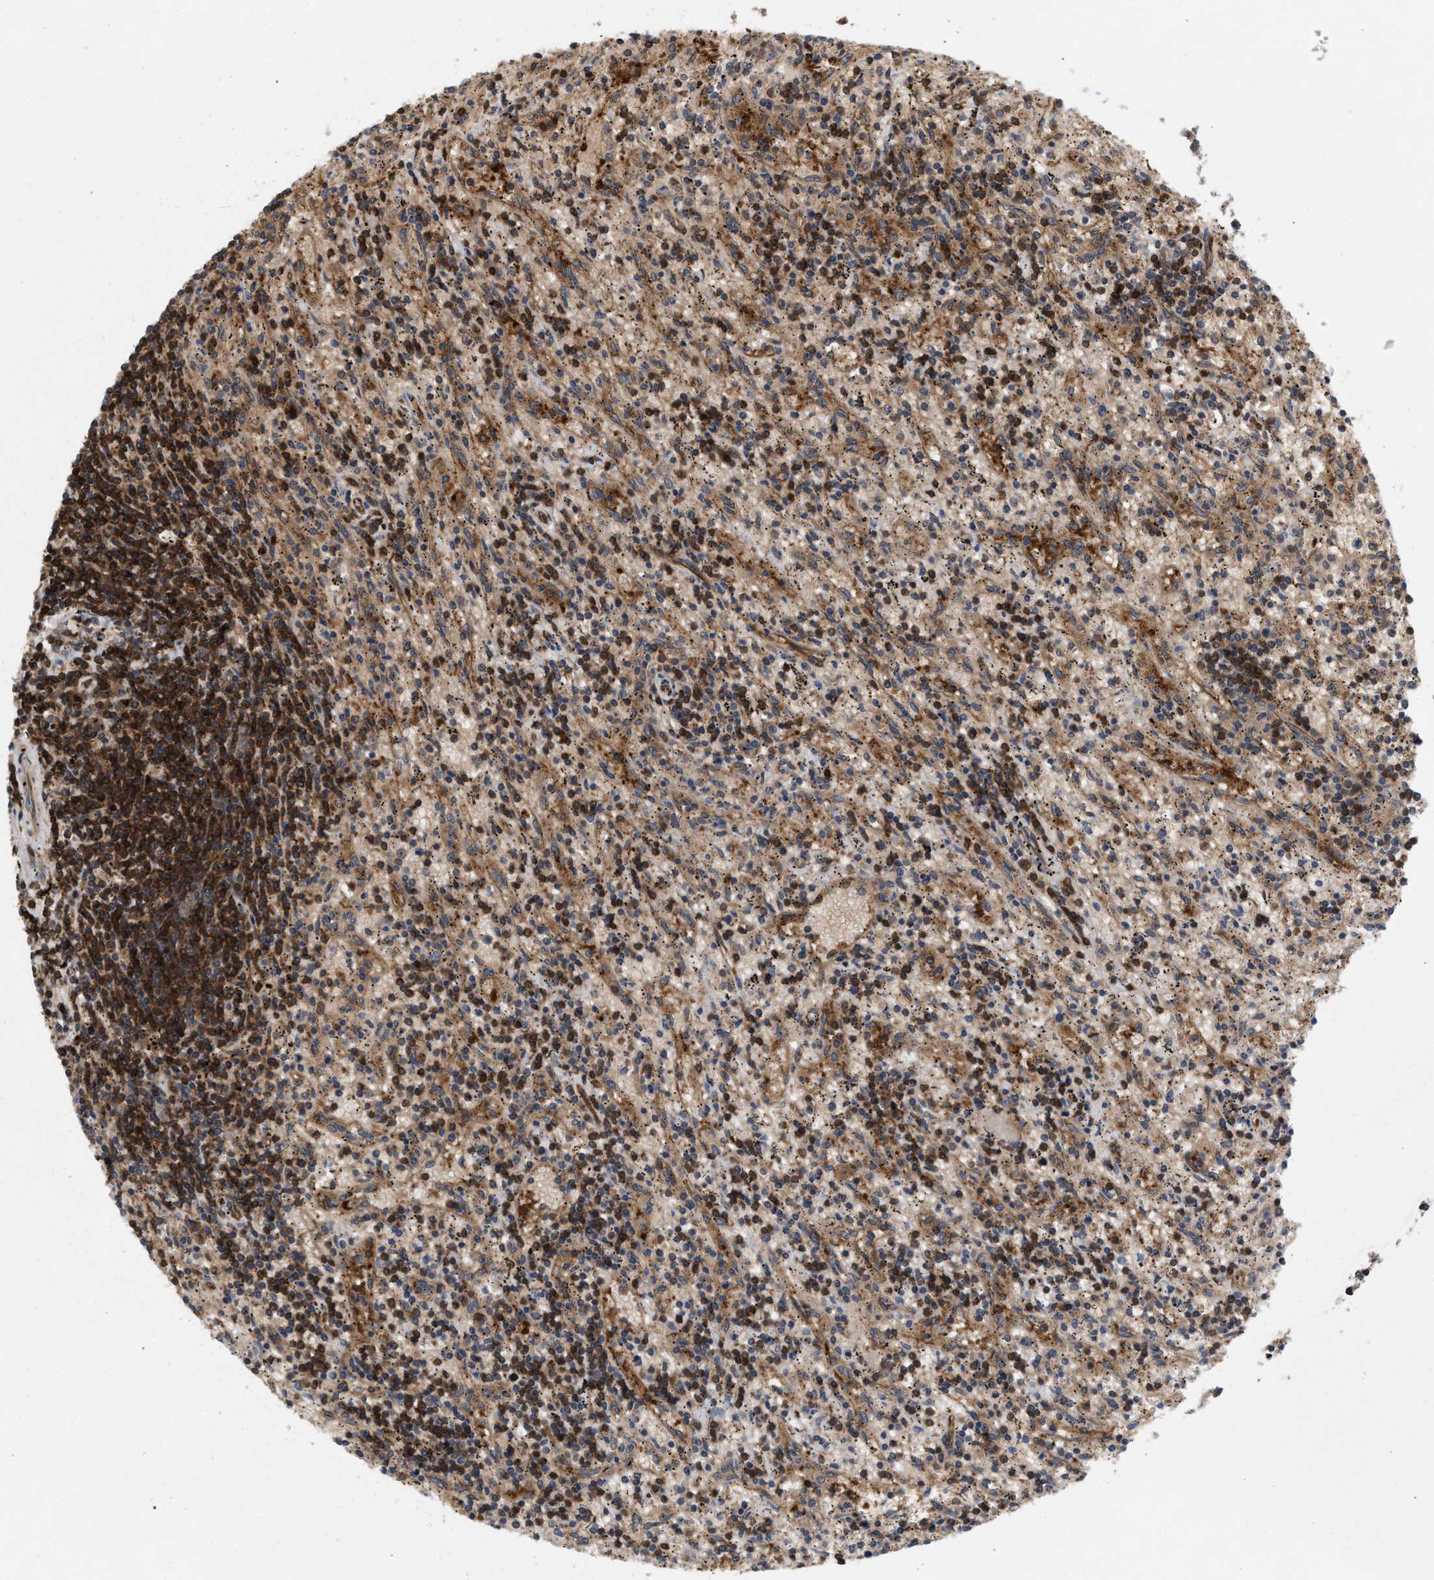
{"staining": {"intensity": "strong", "quantity": "25%-75%", "location": "cytoplasmic/membranous,nuclear"}, "tissue": "lymphoma", "cell_type": "Tumor cells", "image_type": "cancer", "snomed": [{"axis": "morphology", "description": "Malignant lymphoma, non-Hodgkin's type, Low grade"}, {"axis": "topography", "description": "Spleen"}], "caption": "Tumor cells reveal strong cytoplasmic/membranous and nuclear positivity in approximately 25%-75% of cells in low-grade malignant lymphoma, non-Hodgkin's type.", "gene": "GLOD4", "patient": {"sex": "male", "age": 76}}